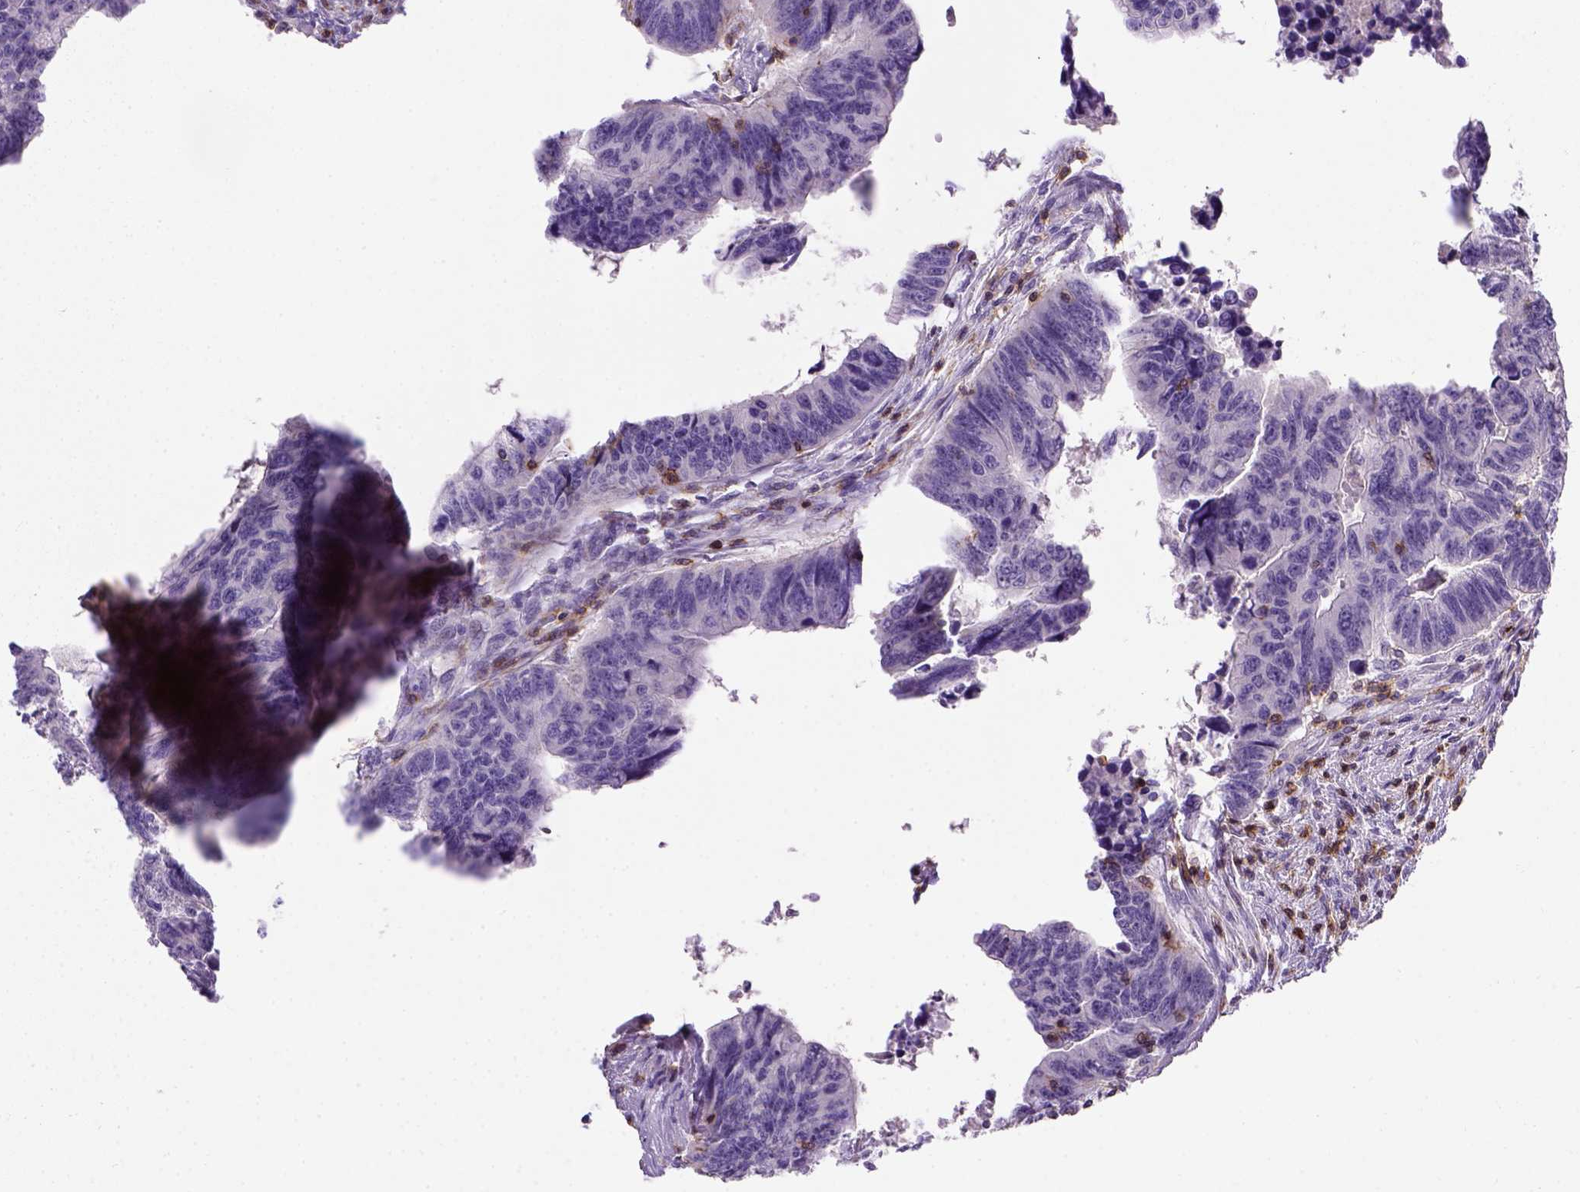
{"staining": {"intensity": "negative", "quantity": "none", "location": "none"}, "tissue": "colorectal cancer", "cell_type": "Tumor cells", "image_type": "cancer", "snomed": [{"axis": "morphology", "description": "Adenocarcinoma, NOS"}, {"axis": "topography", "description": "Rectum"}], "caption": "Colorectal cancer was stained to show a protein in brown. There is no significant expression in tumor cells.", "gene": "CD3E", "patient": {"sex": "female", "age": 85}}